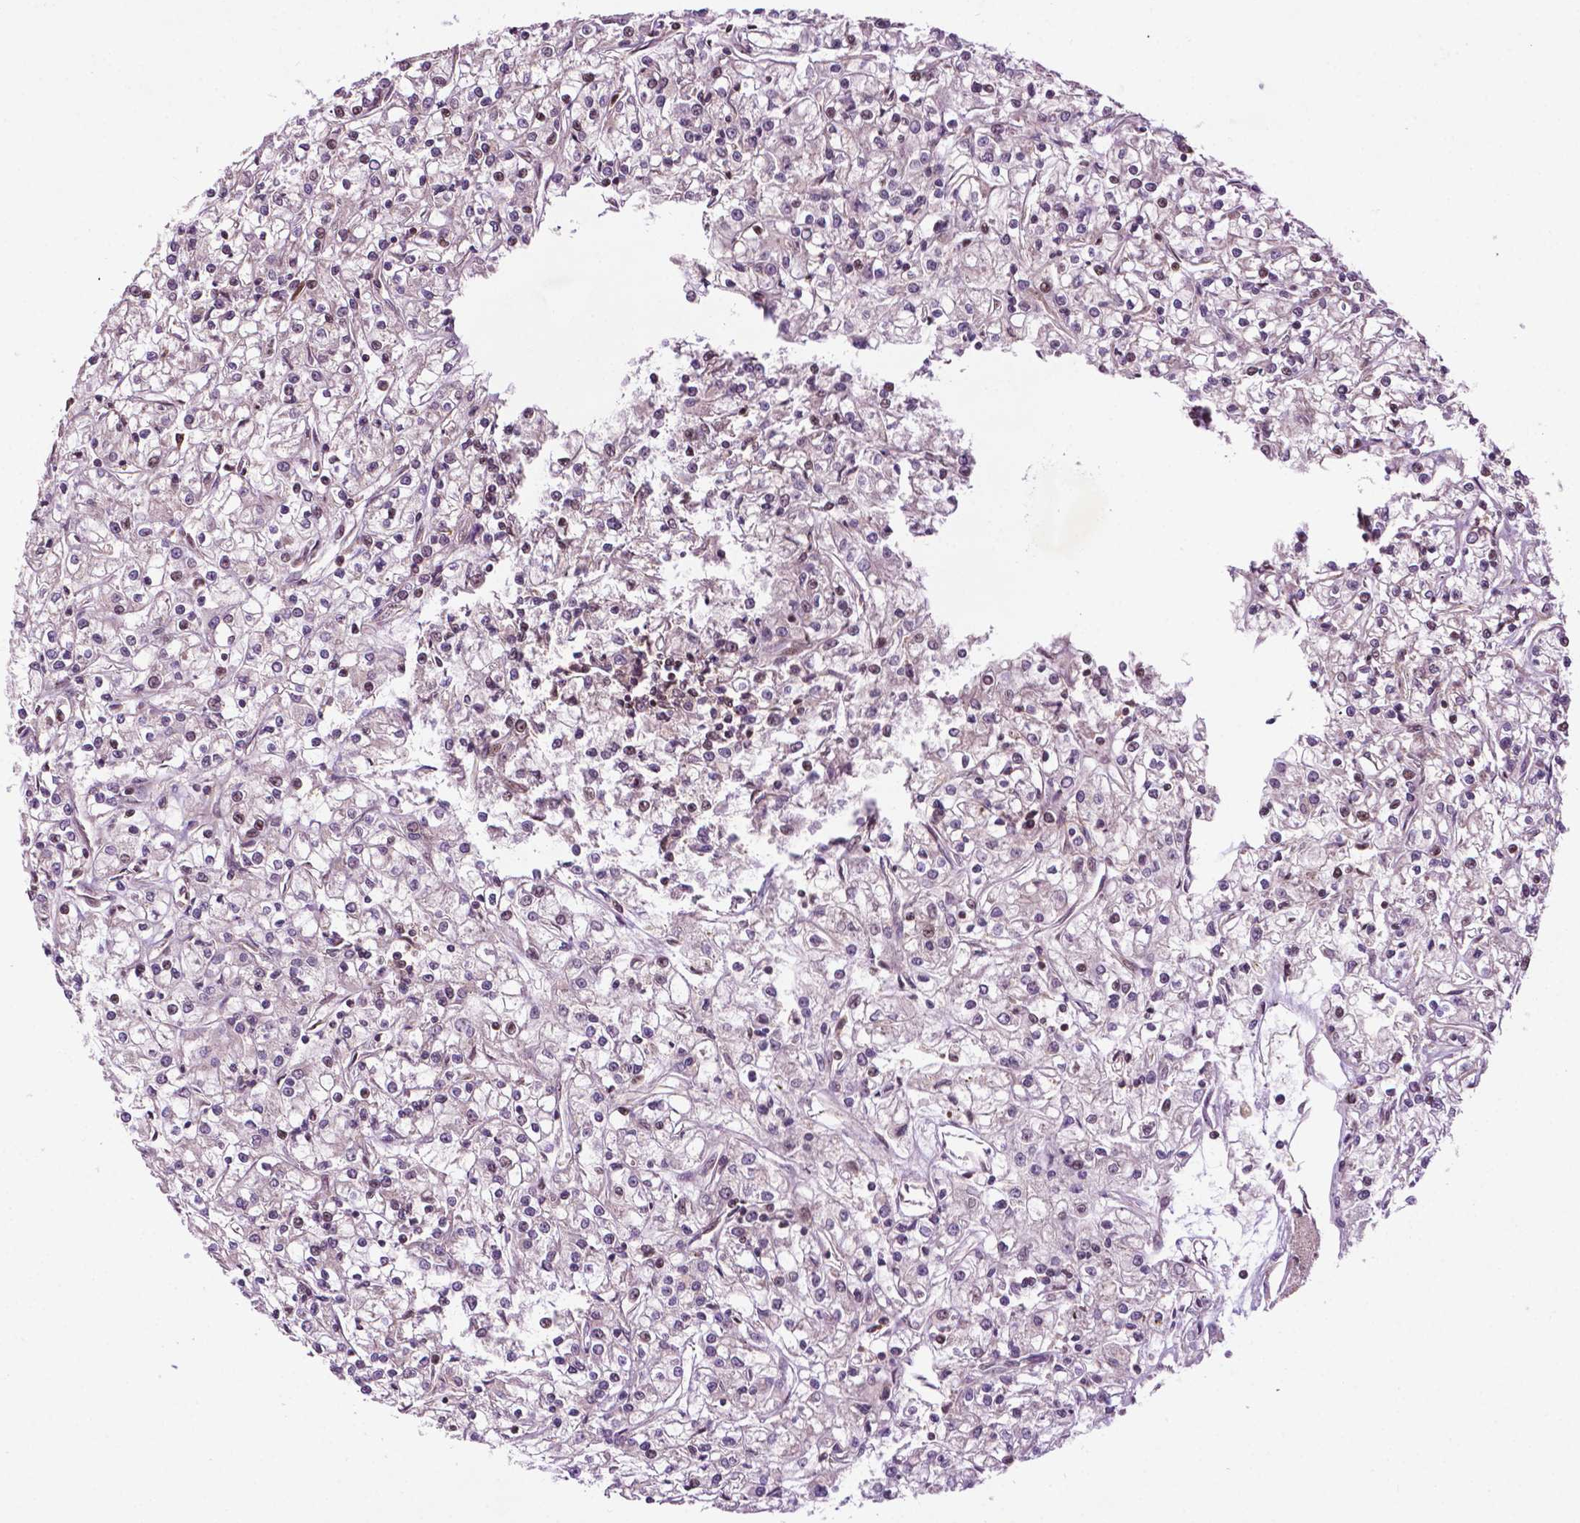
{"staining": {"intensity": "negative", "quantity": "none", "location": "none"}, "tissue": "renal cancer", "cell_type": "Tumor cells", "image_type": "cancer", "snomed": [{"axis": "morphology", "description": "Adenocarcinoma, NOS"}, {"axis": "topography", "description": "Kidney"}], "caption": "There is no significant staining in tumor cells of renal cancer (adenocarcinoma).", "gene": "TMX2", "patient": {"sex": "female", "age": 59}}